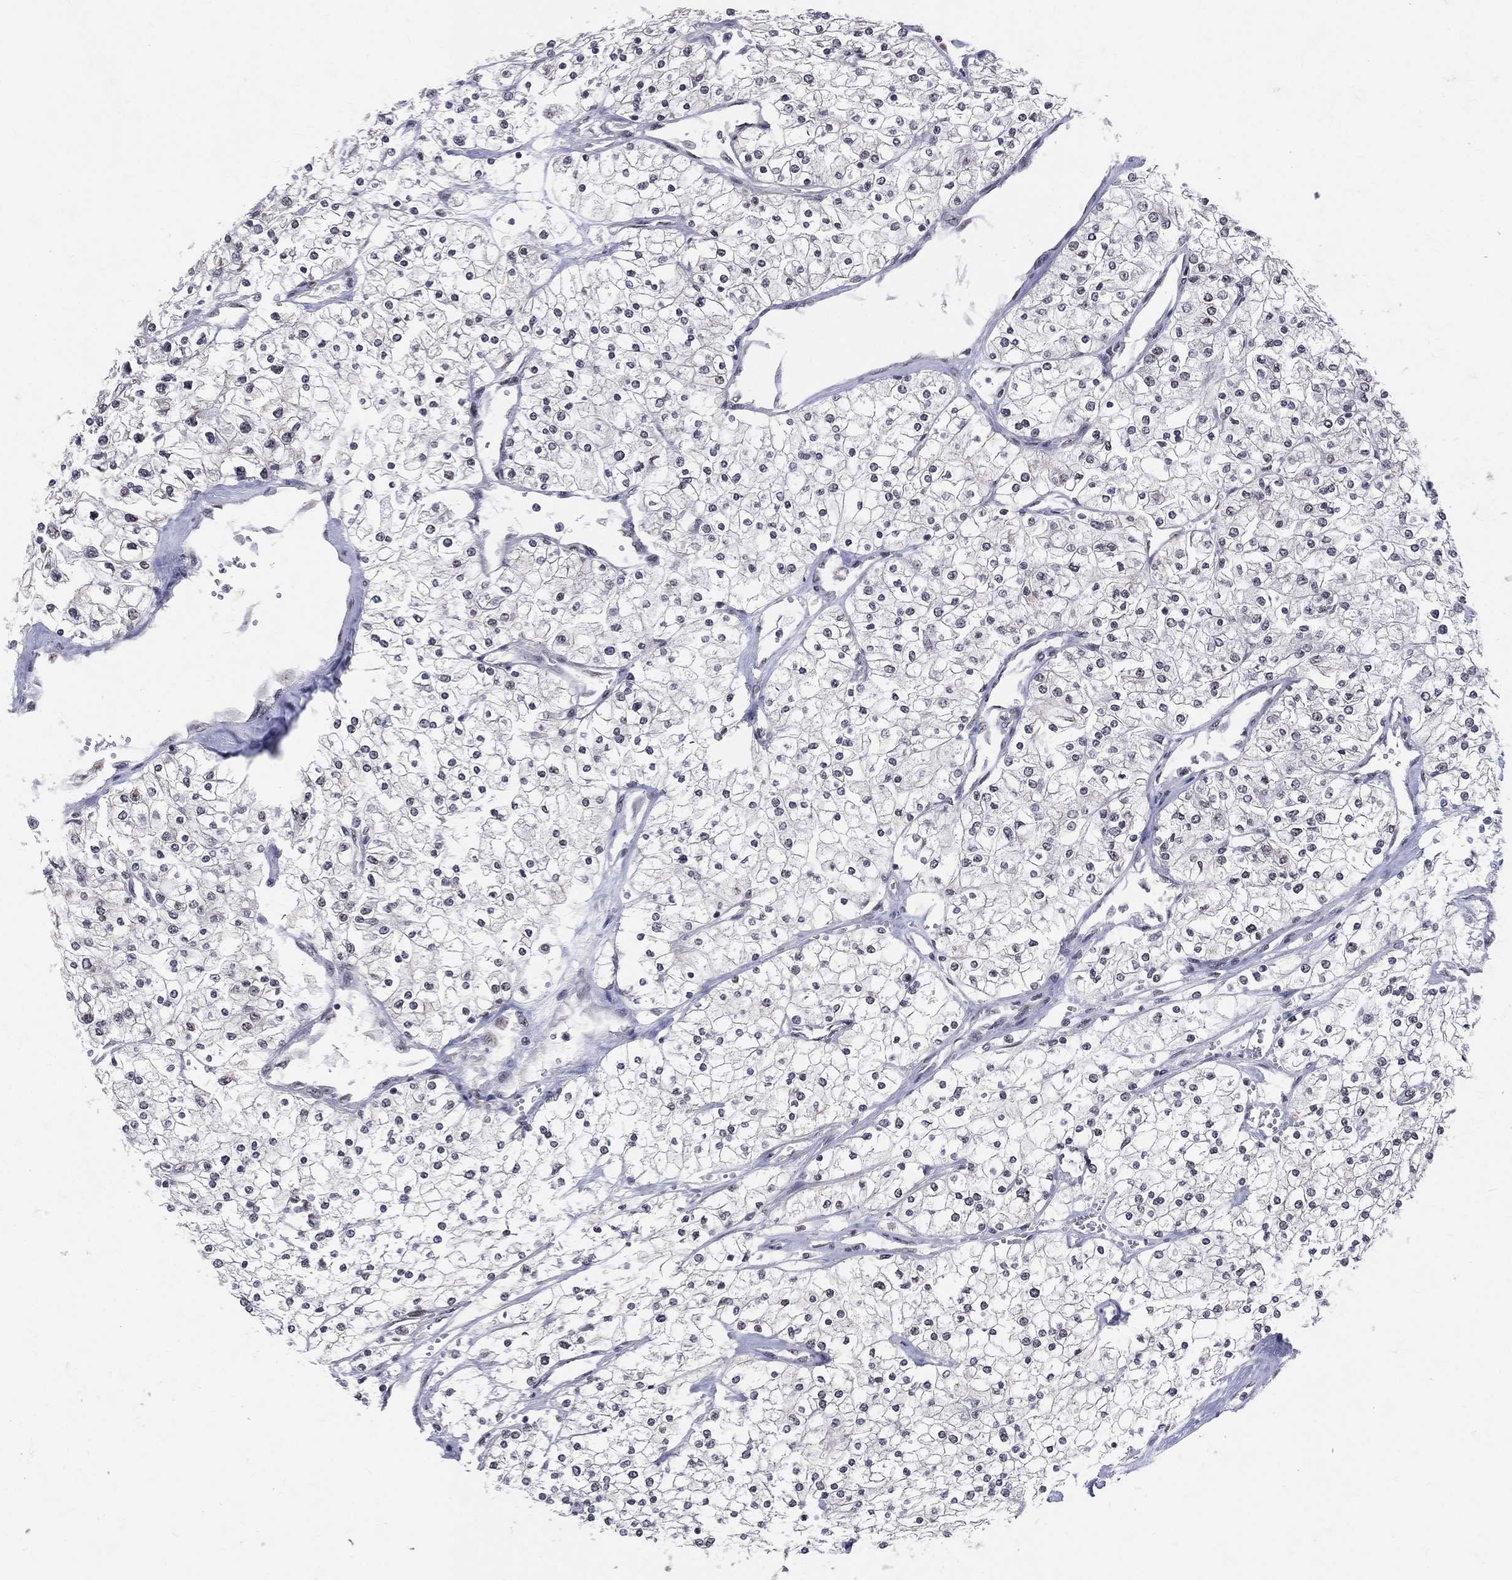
{"staining": {"intensity": "negative", "quantity": "none", "location": "none"}, "tissue": "renal cancer", "cell_type": "Tumor cells", "image_type": "cancer", "snomed": [{"axis": "morphology", "description": "Adenocarcinoma, NOS"}, {"axis": "topography", "description": "Kidney"}], "caption": "High magnification brightfield microscopy of renal cancer (adenocarcinoma) stained with DAB (brown) and counterstained with hematoxylin (blue): tumor cells show no significant positivity.", "gene": "CDK7", "patient": {"sex": "male", "age": 80}}